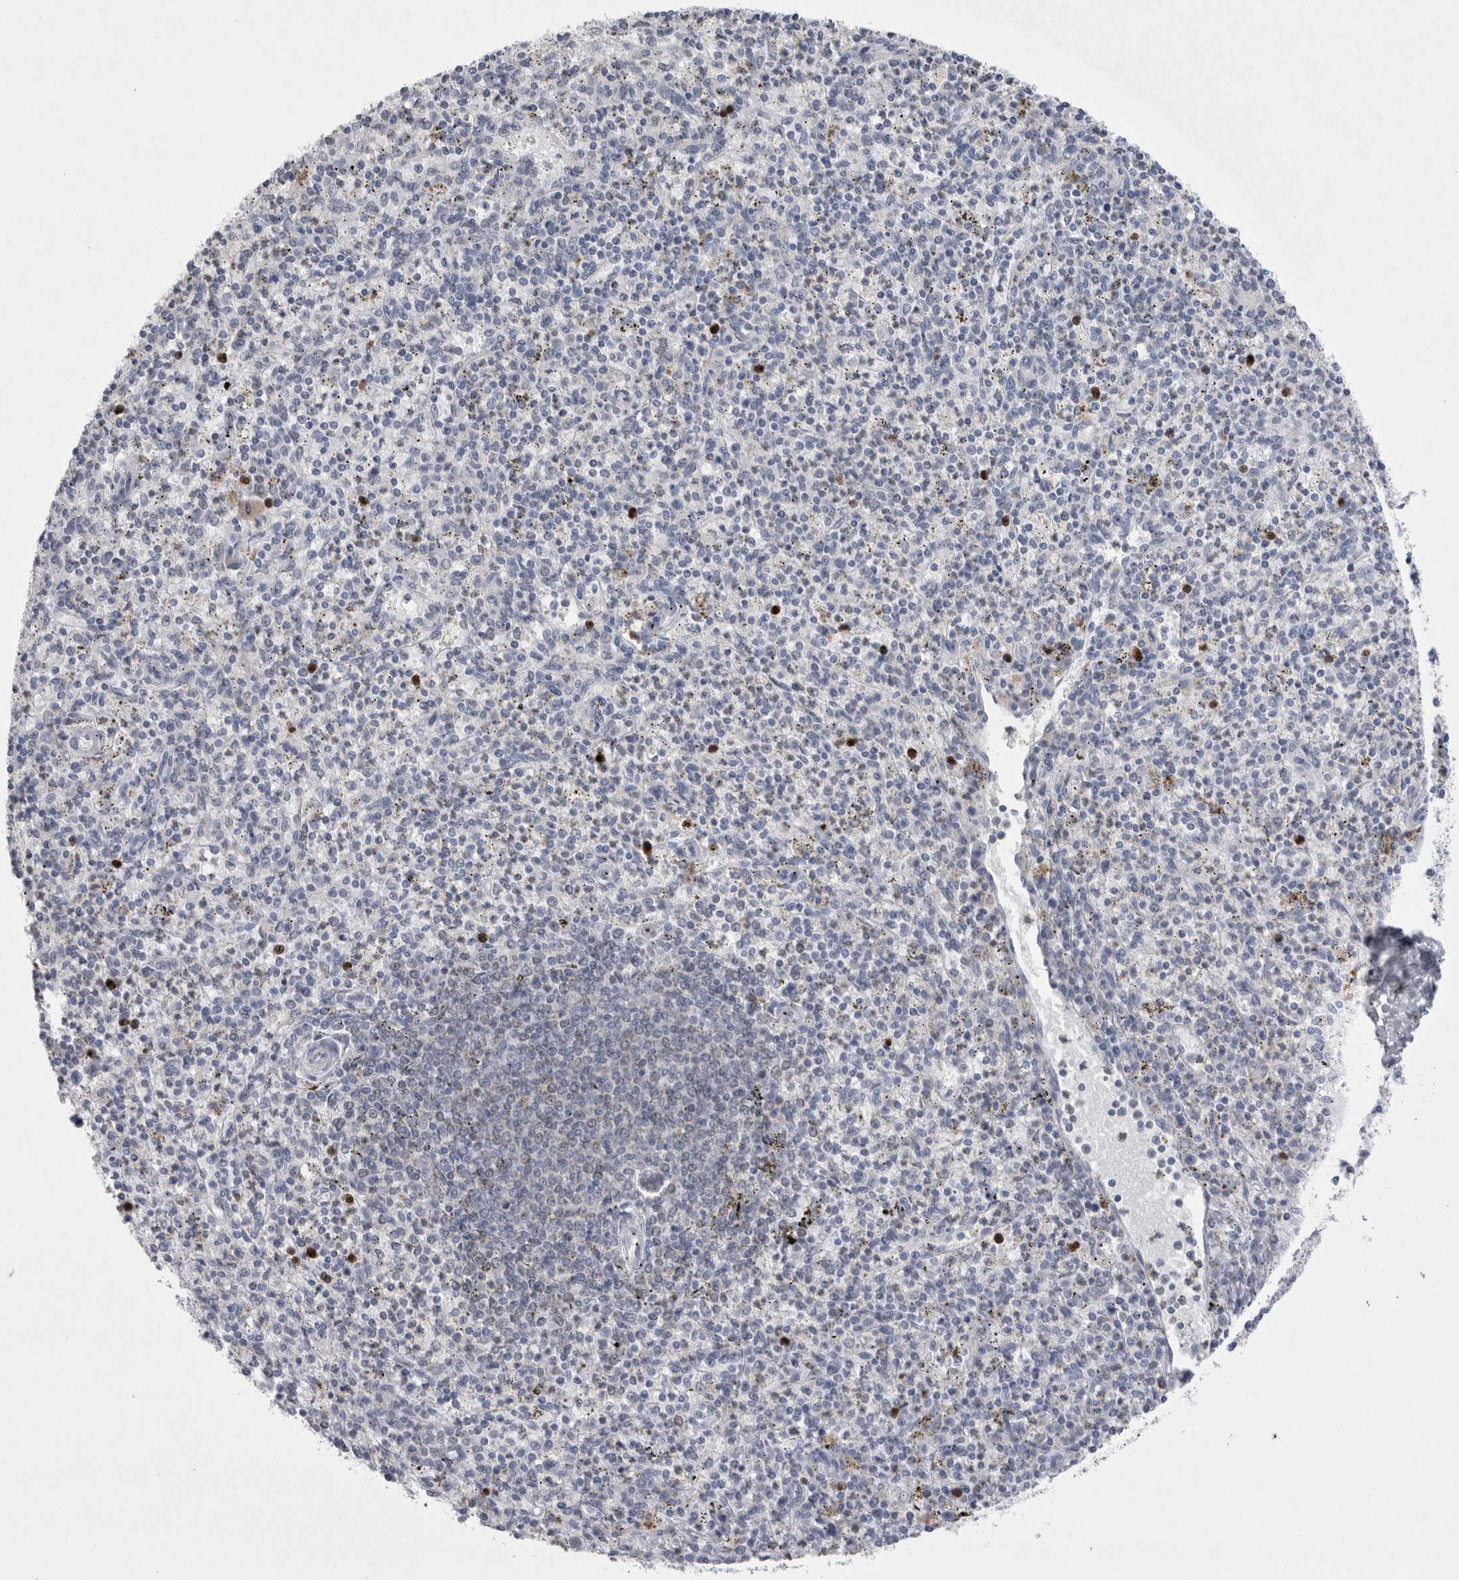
{"staining": {"intensity": "negative", "quantity": "none", "location": "none"}, "tissue": "spleen", "cell_type": "Cells in red pulp", "image_type": "normal", "snomed": [{"axis": "morphology", "description": "Normal tissue, NOS"}, {"axis": "topography", "description": "Spleen"}], "caption": "This is an IHC histopathology image of unremarkable spleen. There is no expression in cells in red pulp.", "gene": "AGMAT", "patient": {"sex": "male", "age": 72}}